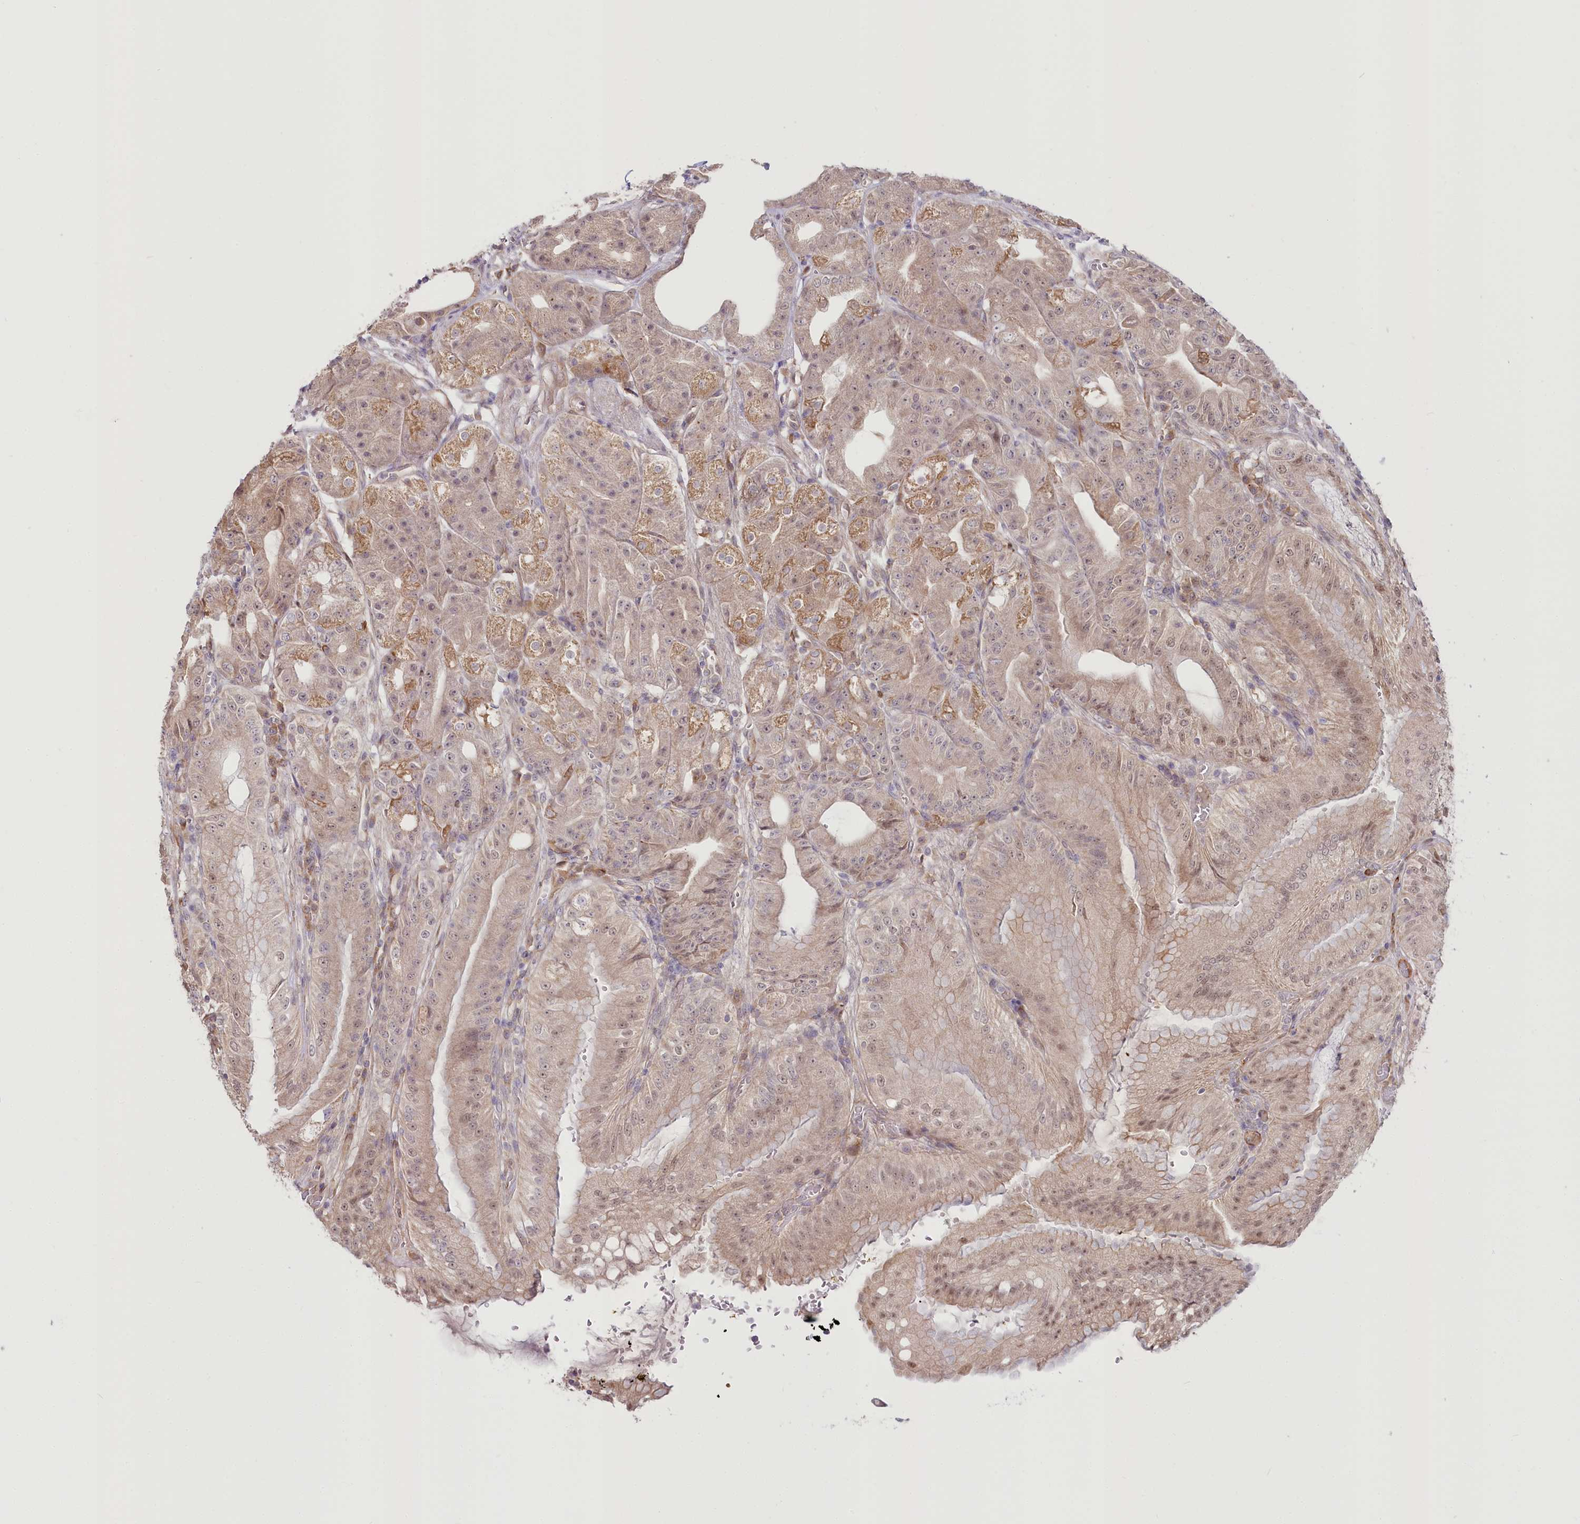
{"staining": {"intensity": "moderate", "quantity": "25%-75%", "location": "cytoplasmic/membranous,nuclear"}, "tissue": "stomach", "cell_type": "Glandular cells", "image_type": "normal", "snomed": [{"axis": "morphology", "description": "Normal tissue, NOS"}, {"axis": "topography", "description": "Stomach, upper"}, {"axis": "topography", "description": "Stomach, lower"}], "caption": "Immunohistochemistry (IHC) staining of benign stomach, which exhibits medium levels of moderate cytoplasmic/membranous,nuclear positivity in approximately 25%-75% of glandular cells indicating moderate cytoplasmic/membranous,nuclear protein expression. The staining was performed using DAB (3,3'-diaminobenzidine) (brown) for protein detection and nuclei were counterstained in hematoxylin (blue).", "gene": "CEP70", "patient": {"sex": "male", "age": 71}}